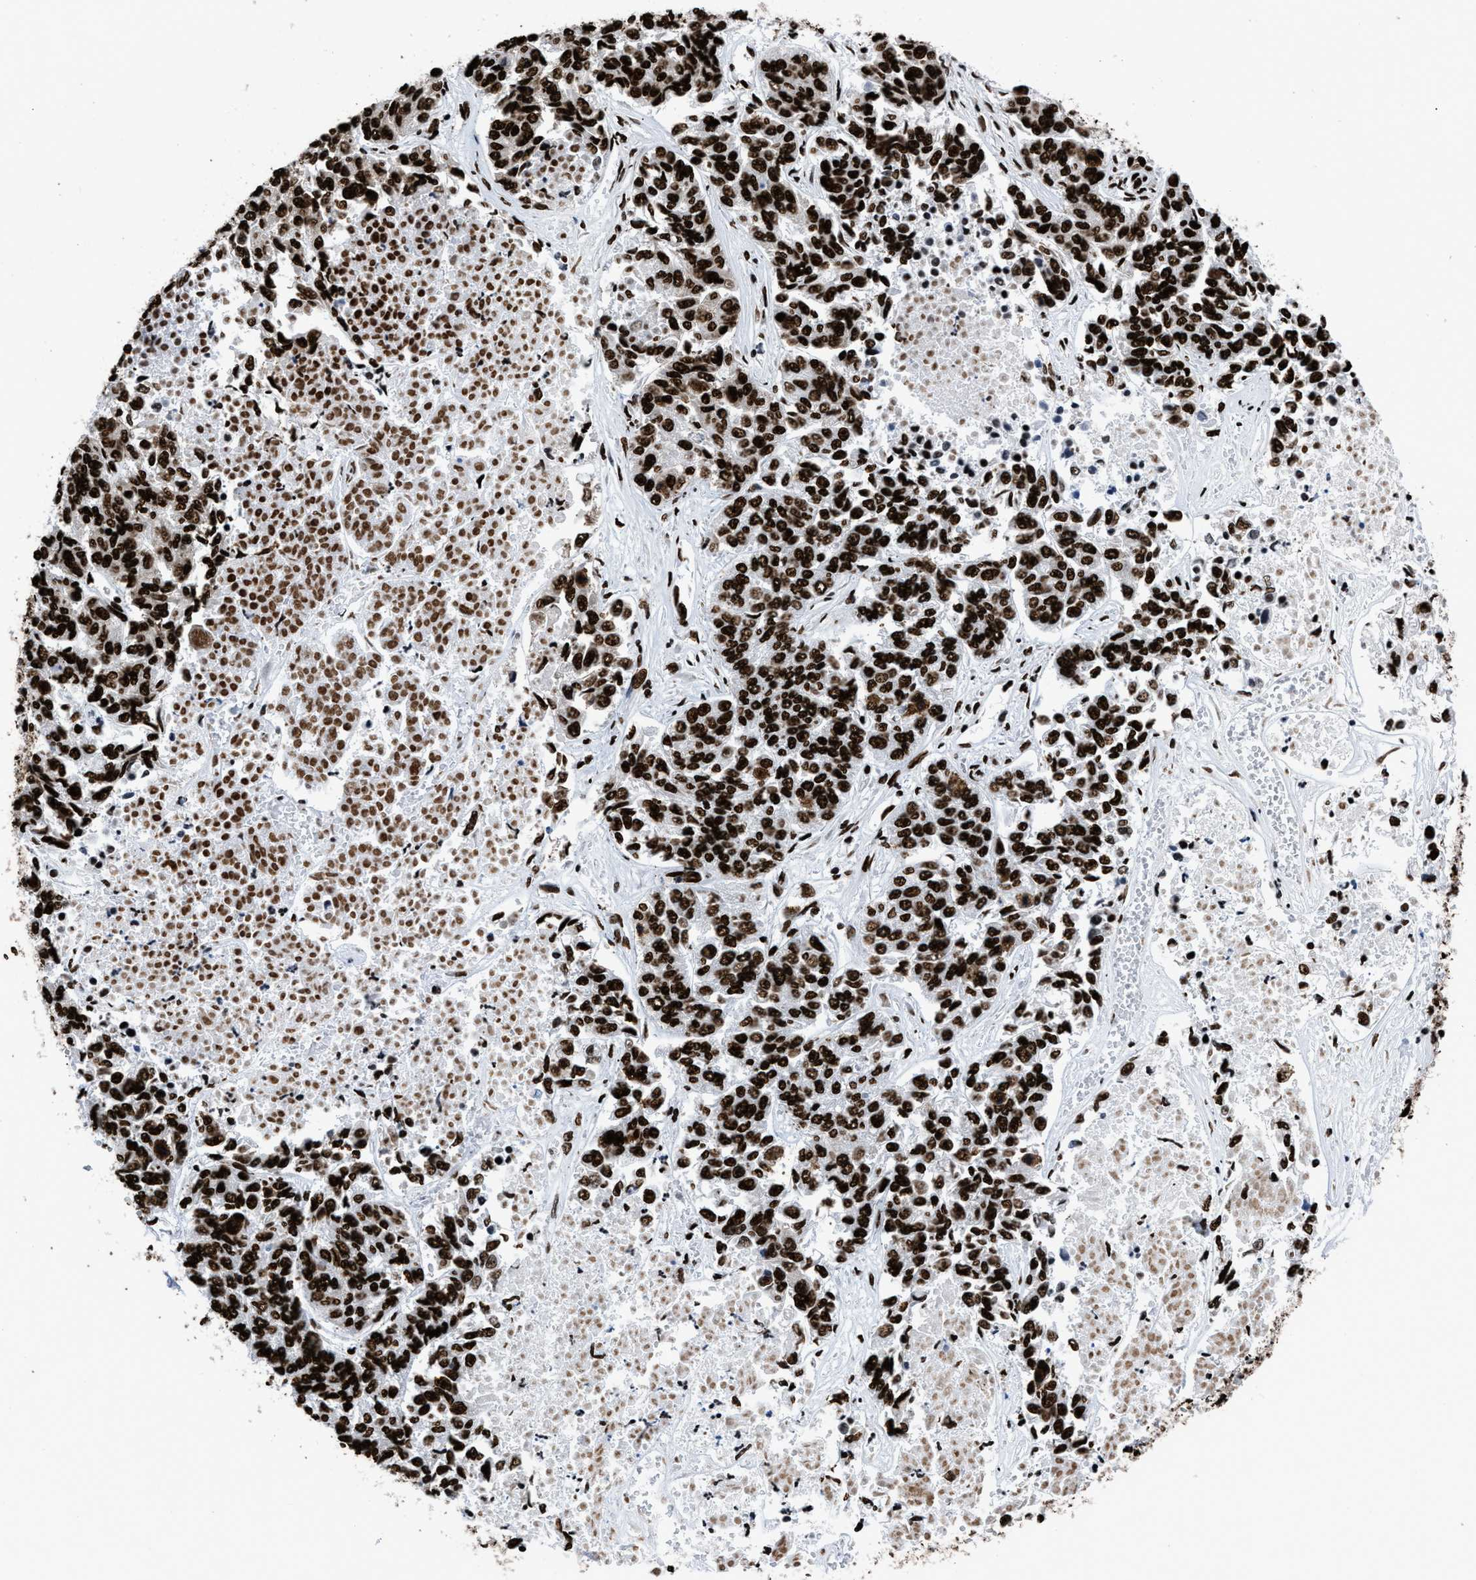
{"staining": {"intensity": "strong", "quantity": ">75%", "location": "nuclear"}, "tissue": "lung cancer", "cell_type": "Tumor cells", "image_type": "cancer", "snomed": [{"axis": "morphology", "description": "Adenocarcinoma, NOS"}, {"axis": "topography", "description": "Lung"}], "caption": "Lung cancer (adenocarcinoma) tissue displays strong nuclear staining in approximately >75% of tumor cells, visualized by immunohistochemistry.", "gene": "HNRNPM", "patient": {"sex": "male", "age": 84}}